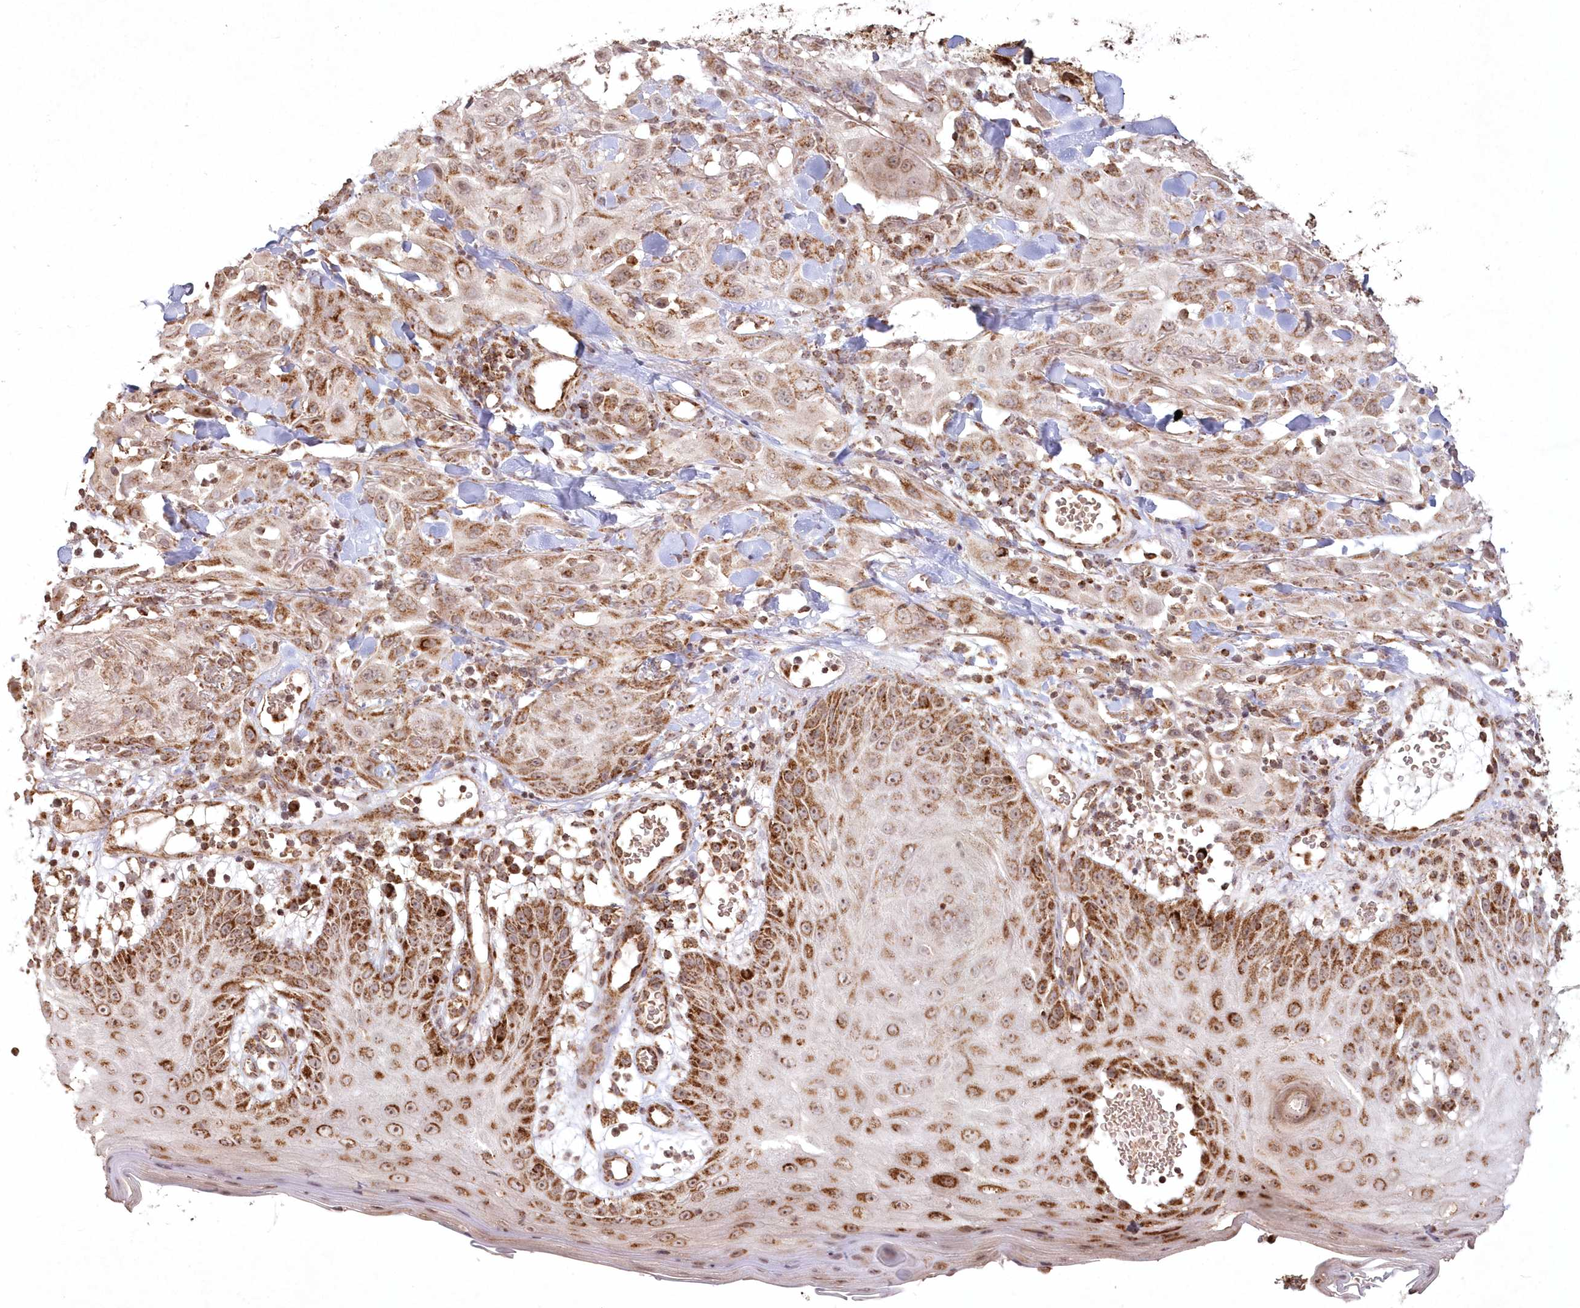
{"staining": {"intensity": "moderate", "quantity": ">75%", "location": "cytoplasmic/membranous"}, "tissue": "skin cancer", "cell_type": "Tumor cells", "image_type": "cancer", "snomed": [{"axis": "morphology", "description": "Squamous cell carcinoma, NOS"}, {"axis": "topography", "description": "Skin"}], "caption": "There is medium levels of moderate cytoplasmic/membranous positivity in tumor cells of skin cancer, as demonstrated by immunohistochemical staining (brown color).", "gene": "LRPPRC", "patient": {"sex": "male", "age": 24}}